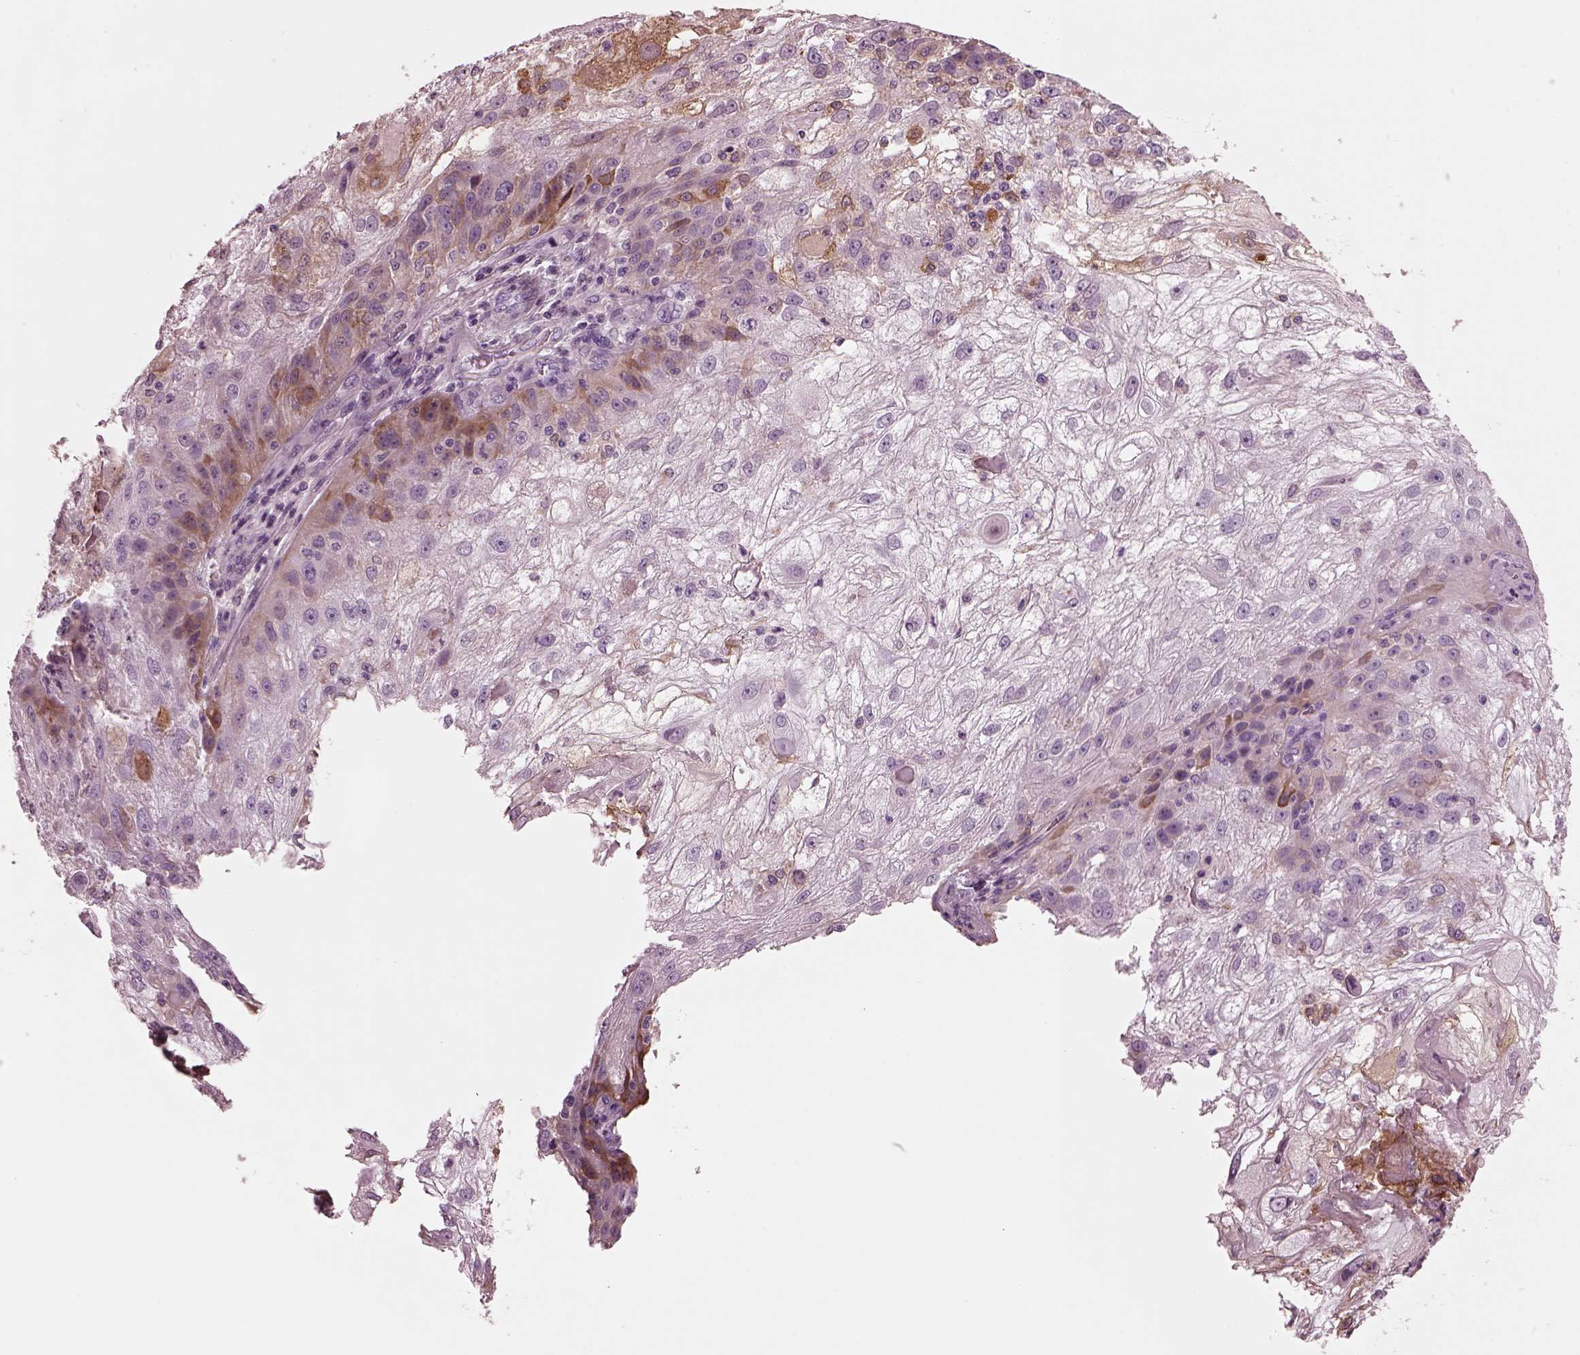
{"staining": {"intensity": "moderate", "quantity": "<25%", "location": "cytoplasmic/membranous"}, "tissue": "skin cancer", "cell_type": "Tumor cells", "image_type": "cancer", "snomed": [{"axis": "morphology", "description": "Normal tissue, NOS"}, {"axis": "morphology", "description": "Squamous cell carcinoma, NOS"}, {"axis": "topography", "description": "Skin"}], "caption": "Skin cancer (squamous cell carcinoma) stained with a brown dye shows moderate cytoplasmic/membranous positive expression in about <25% of tumor cells.", "gene": "GDF11", "patient": {"sex": "female", "age": 83}}